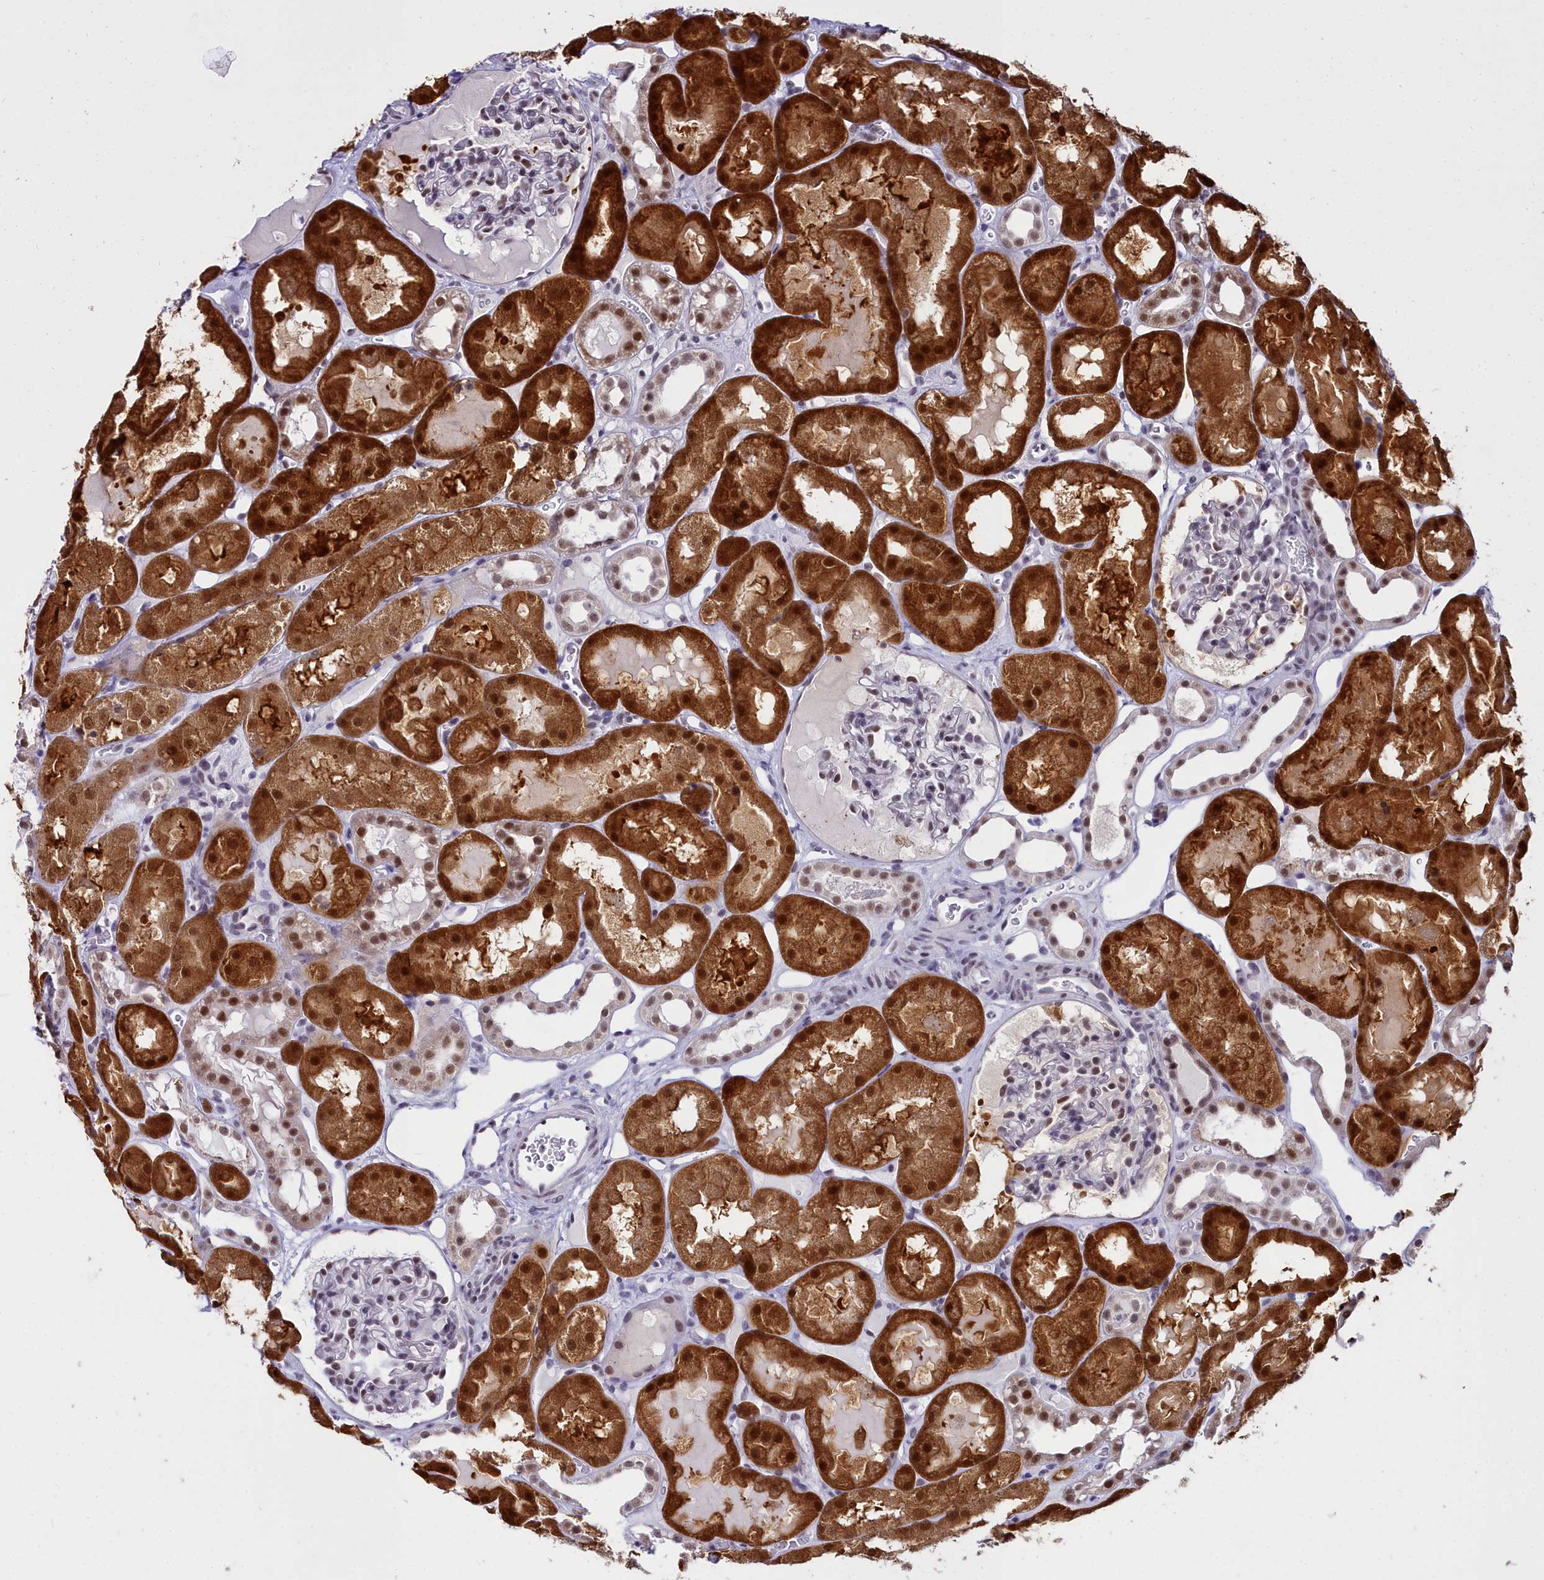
{"staining": {"intensity": "moderate", "quantity": "25%-75%", "location": "nuclear"}, "tissue": "kidney", "cell_type": "Cells in glomeruli", "image_type": "normal", "snomed": [{"axis": "morphology", "description": "Normal tissue, NOS"}, {"axis": "topography", "description": "Kidney"}, {"axis": "topography", "description": "Urinary bladder"}], "caption": "Kidney stained with IHC shows moderate nuclear positivity in approximately 25%-75% of cells in glomeruli.", "gene": "RBM12", "patient": {"sex": "male", "age": 16}}